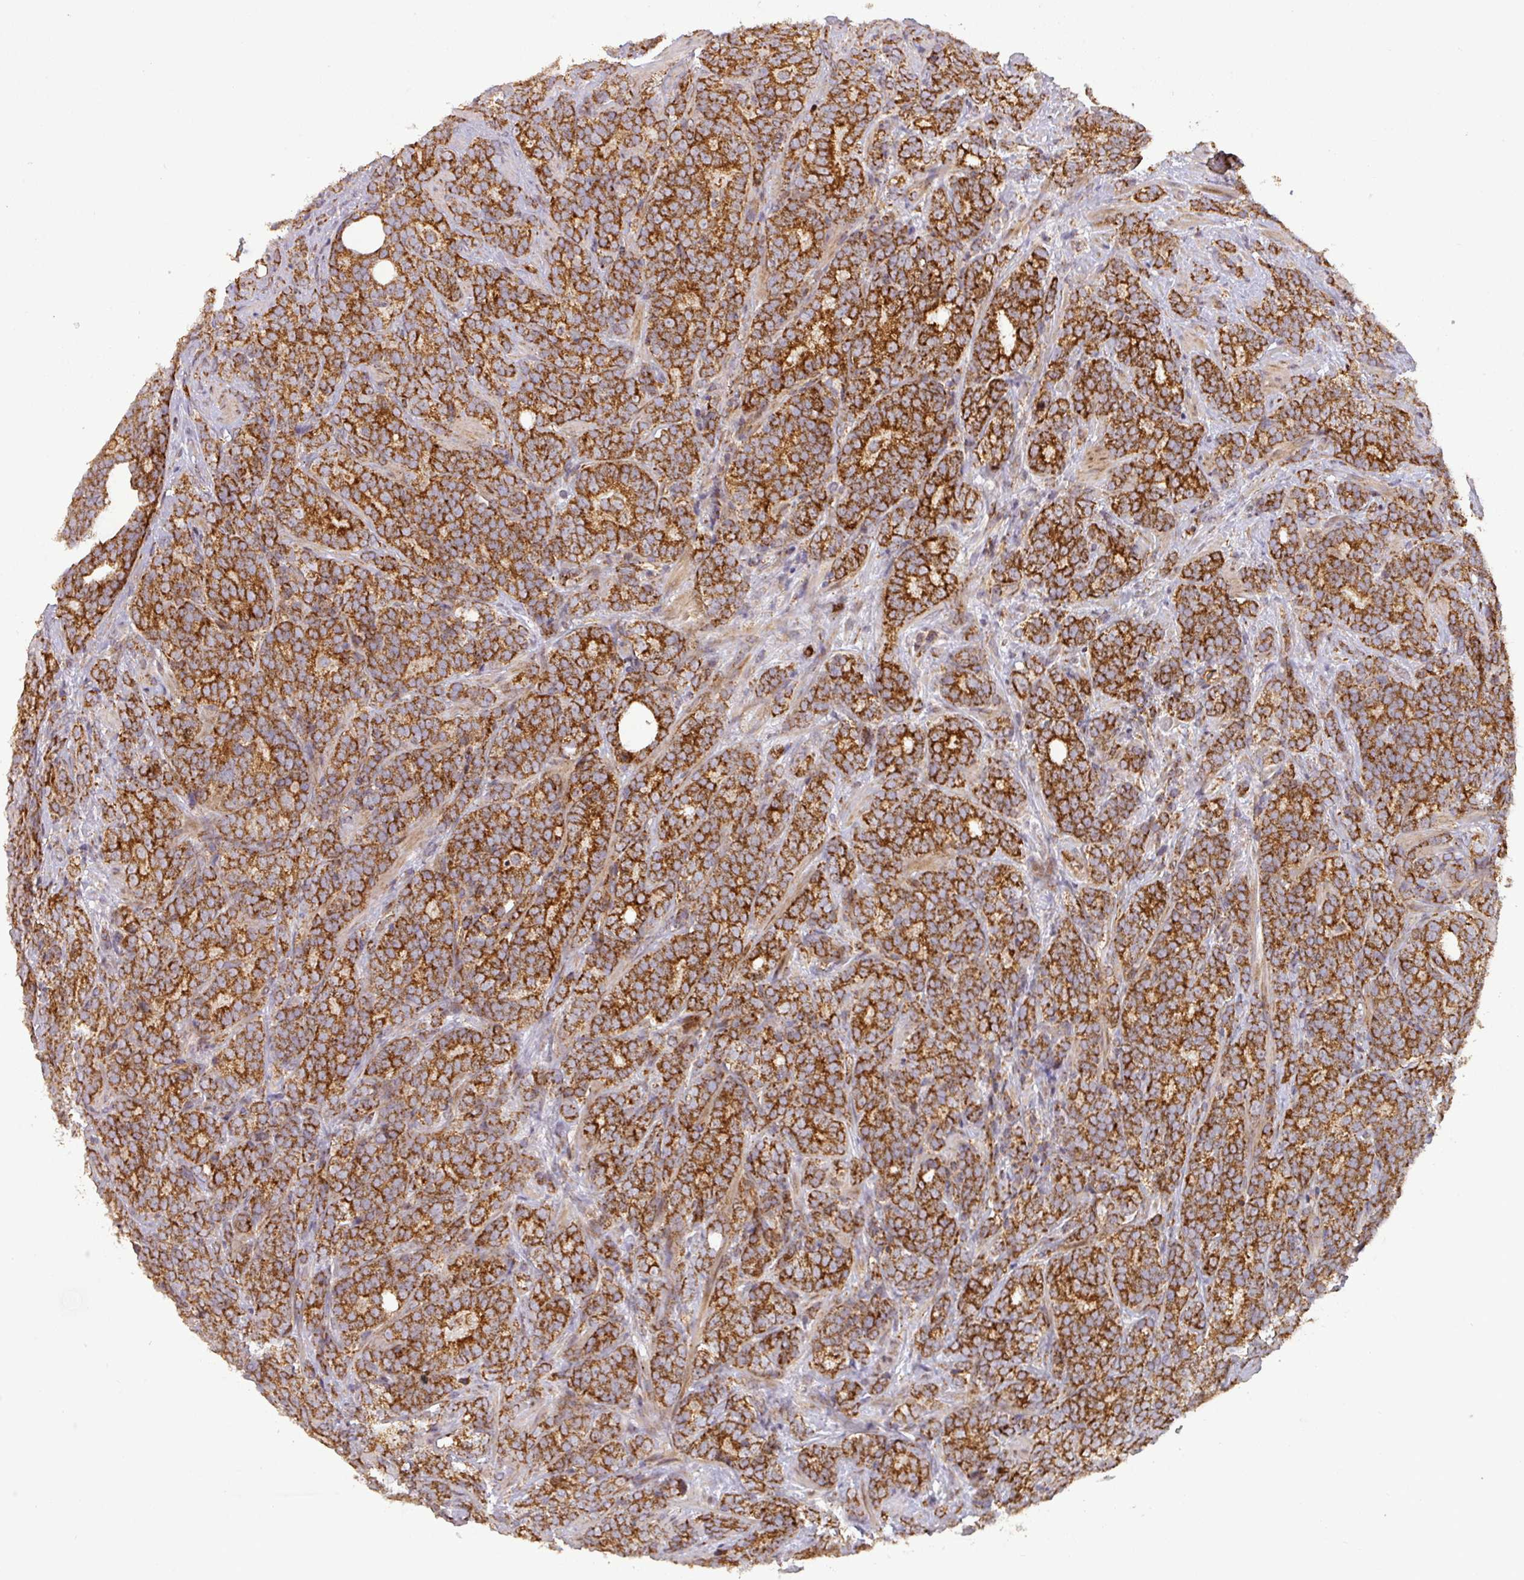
{"staining": {"intensity": "strong", "quantity": ">75%", "location": "cytoplasmic/membranous"}, "tissue": "prostate cancer", "cell_type": "Tumor cells", "image_type": "cancer", "snomed": [{"axis": "morphology", "description": "Adenocarcinoma, High grade"}, {"axis": "topography", "description": "Prostate"}], "caption": "DAB (3,3'-diaminobenzidine) immunohistochemical staining of human prostate cancer displays strong cytoplasmic/membranous protein staining in about >75% of tumor cells. (brown staining indicates protein expression, while blue staining denotes nuclei).", "gene": "GPD2", "patient": {"sex": "male", "age": 64}}